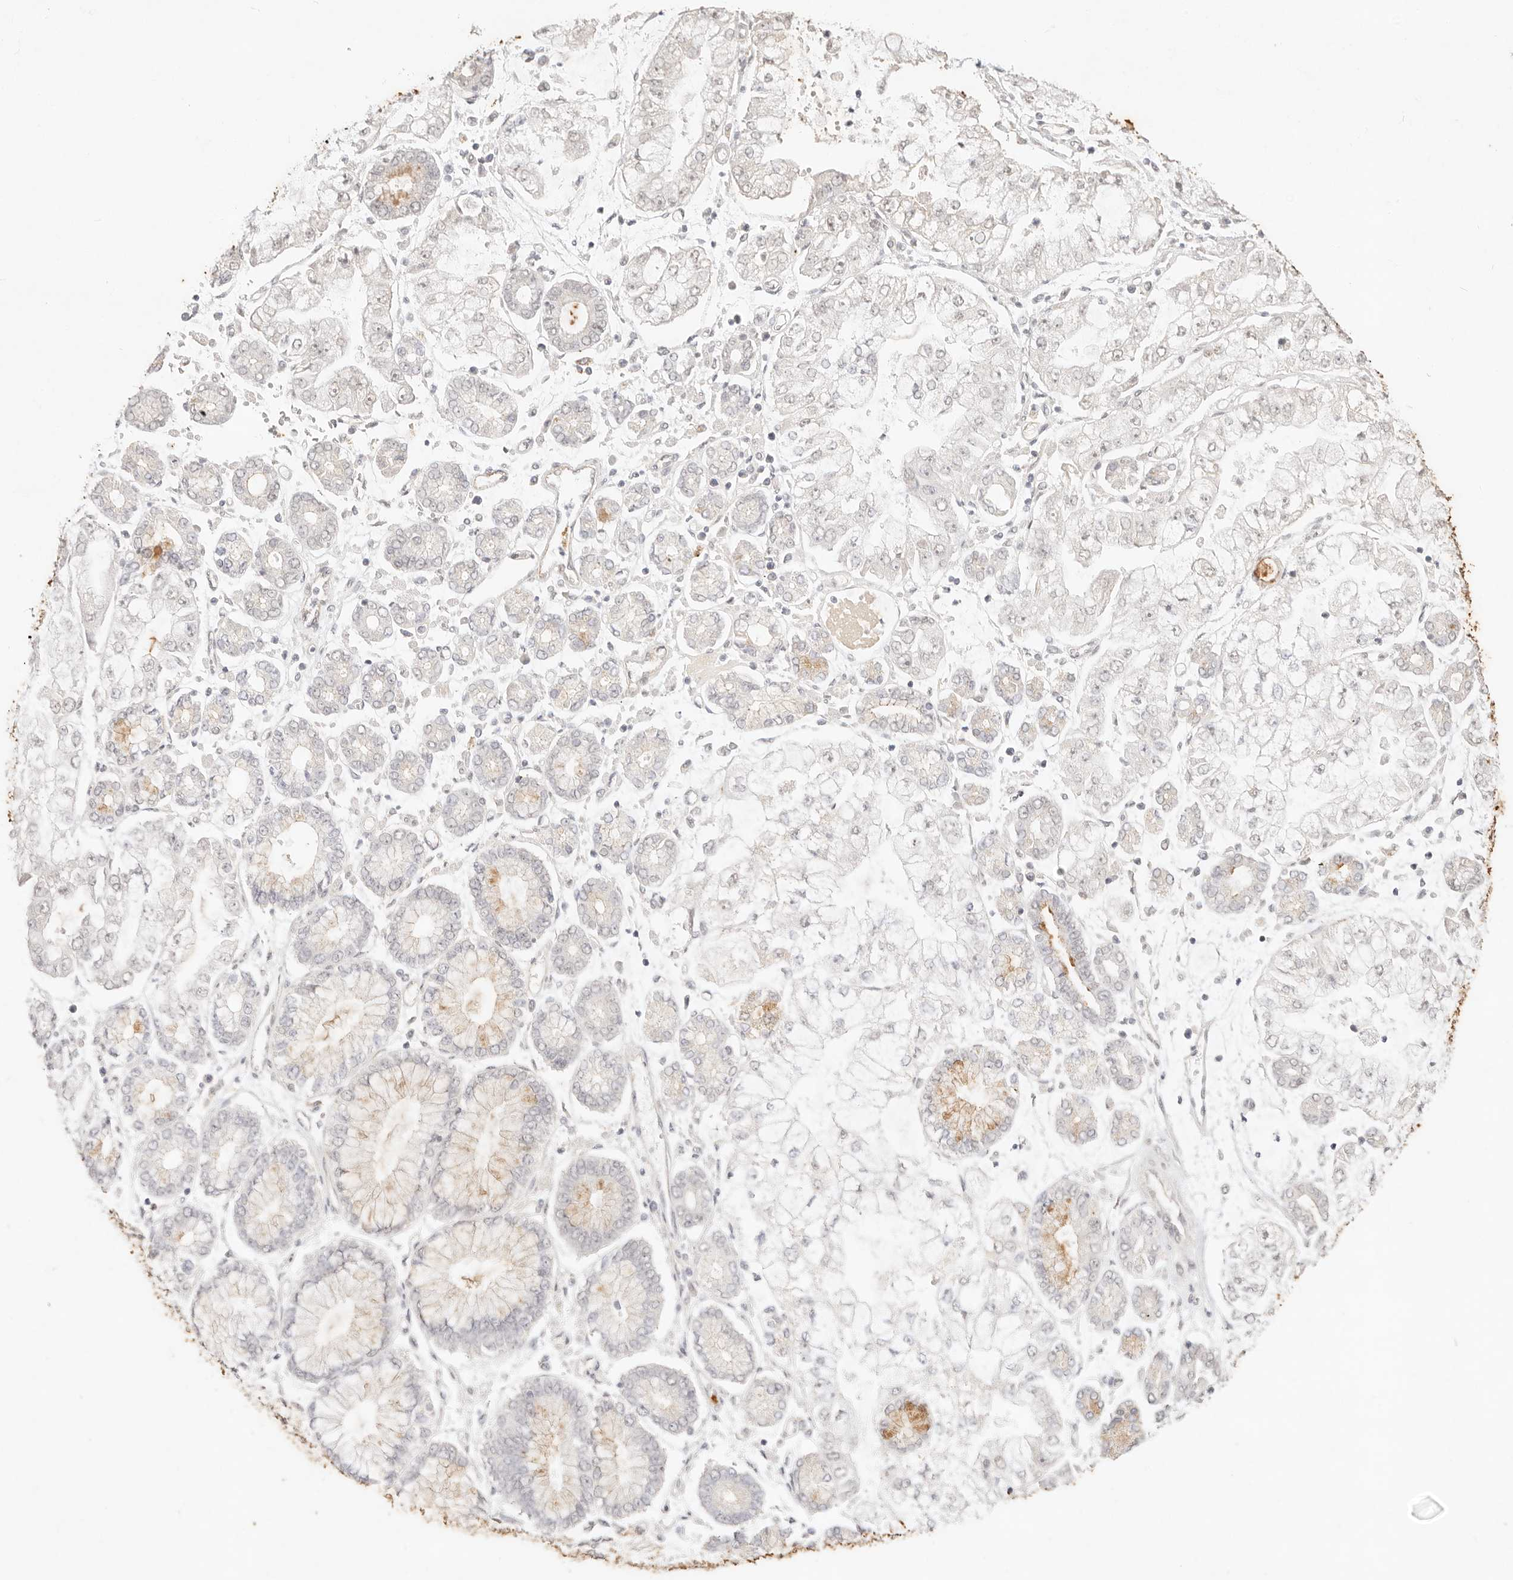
{"staining": {"intensity": "moderate", "quantity": "<25%", "location": "cytoplasmic/membranous"}, "tissue": "stomach cancer", "cell_type": "Tumor cells", "image_type": "cancer", "snomed": [{"axis": "morphology", "description": "Adenocarcinoma, NOS"}, {"axis": "topography", "description": "Stomach"}], "caption": "IHC histopathology image of adenocarcinoma (stomach) stained for a protein (brown), which exhibits low levels of moderate cytoplasmic/membranous expression in approximately <25% of tumor cells.", "gene": "GPR156", "patient": {"sex": "male", "age": 76}}